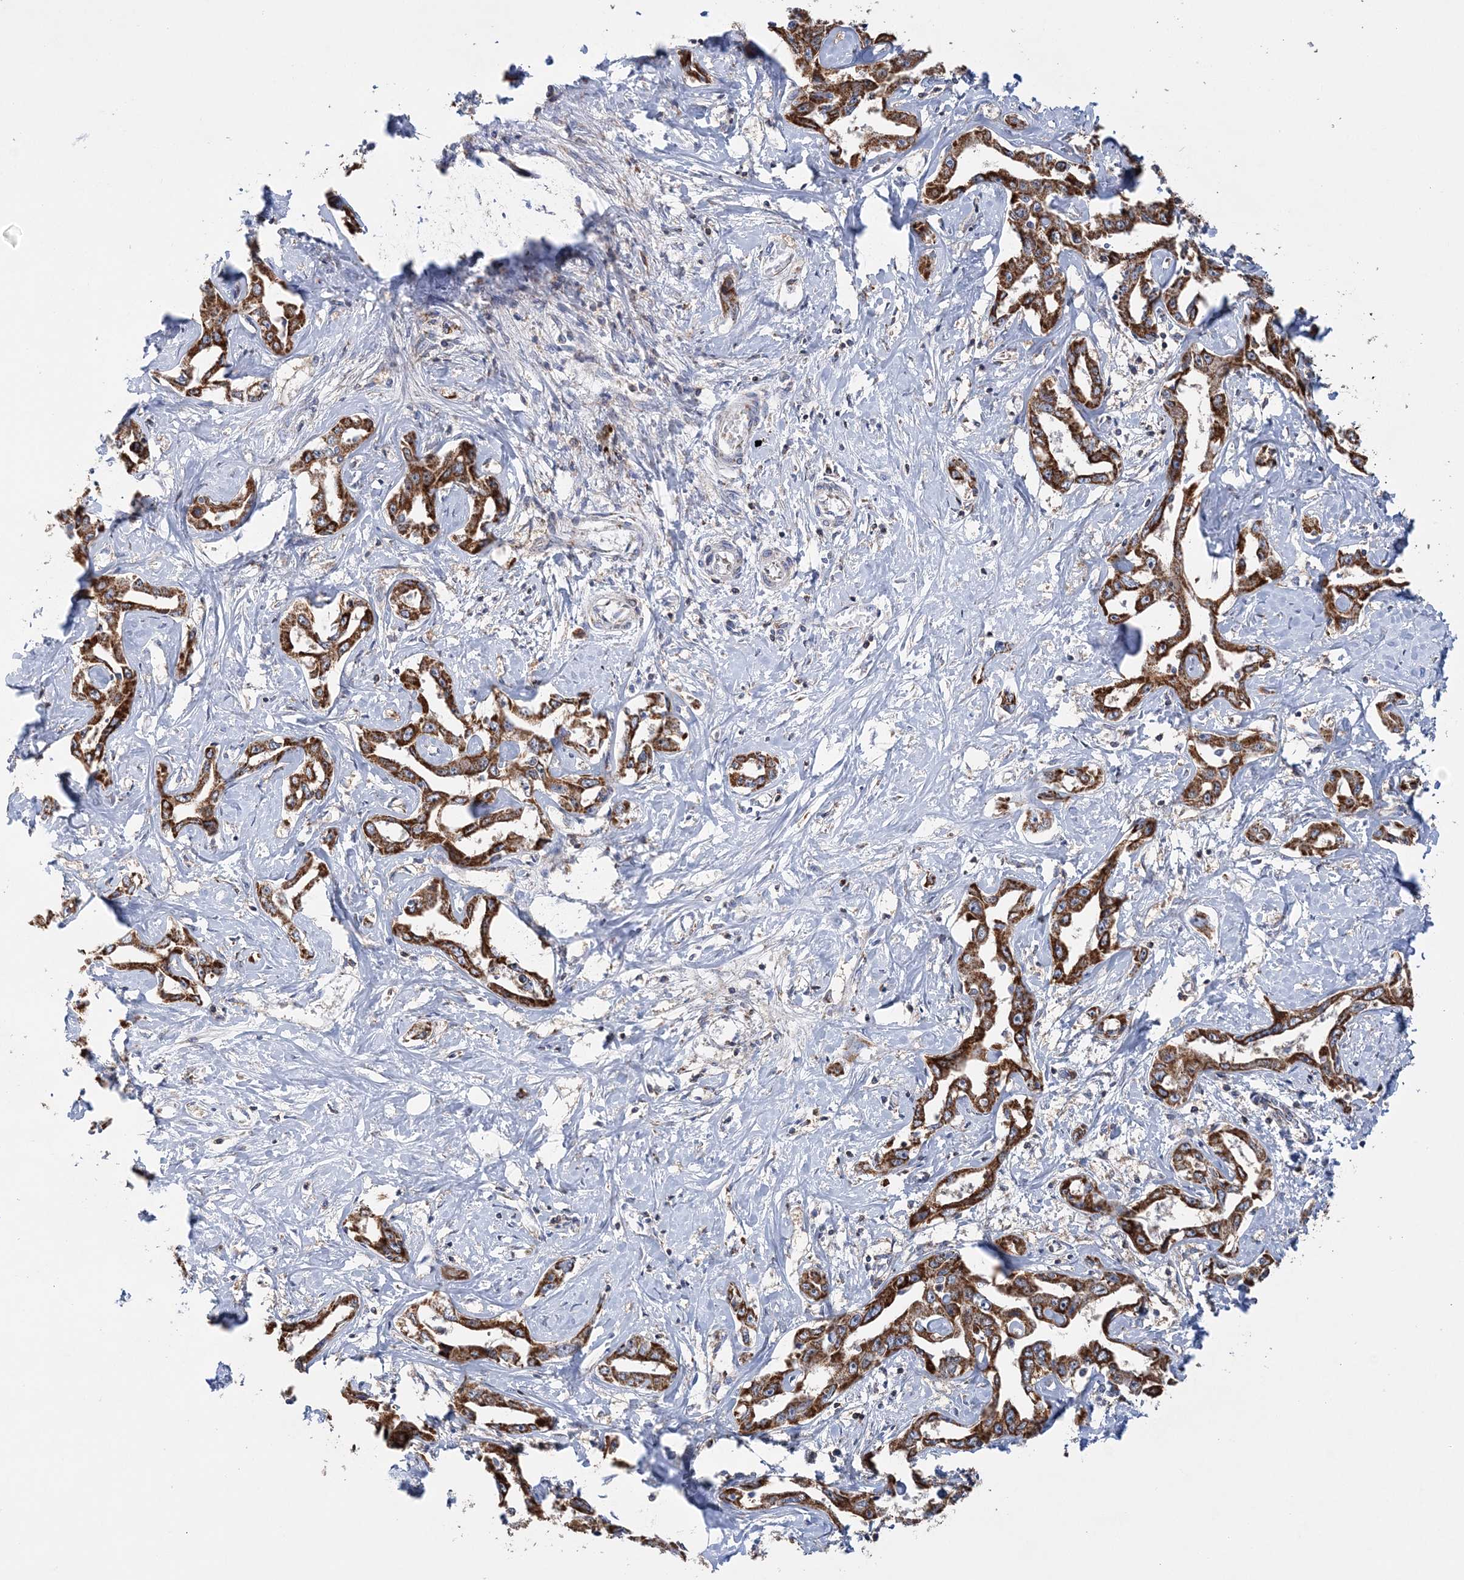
{"staining": {"intensity": "moderate", "quantity": ">75%", "location": "cytoplasmic/membranous"}, "tissue": "liver cancer", "cell_type": "Tumor cells", "image_type": "cancer", "snomed": [{"axis": "morphology", "description": "Cholangiocarcinoma"}, {"axis": "topography", "description": "Liver"}], "caption": "A micrograph showing moderate cytoplasmic/membranous expression in about >75% of tumor cells in liver cancer (cholangiocarcinoma), as visualized by brown immunohistochemical staining.", "gene": "TTC32", "patient": {"sex": "male", "age": 59}}